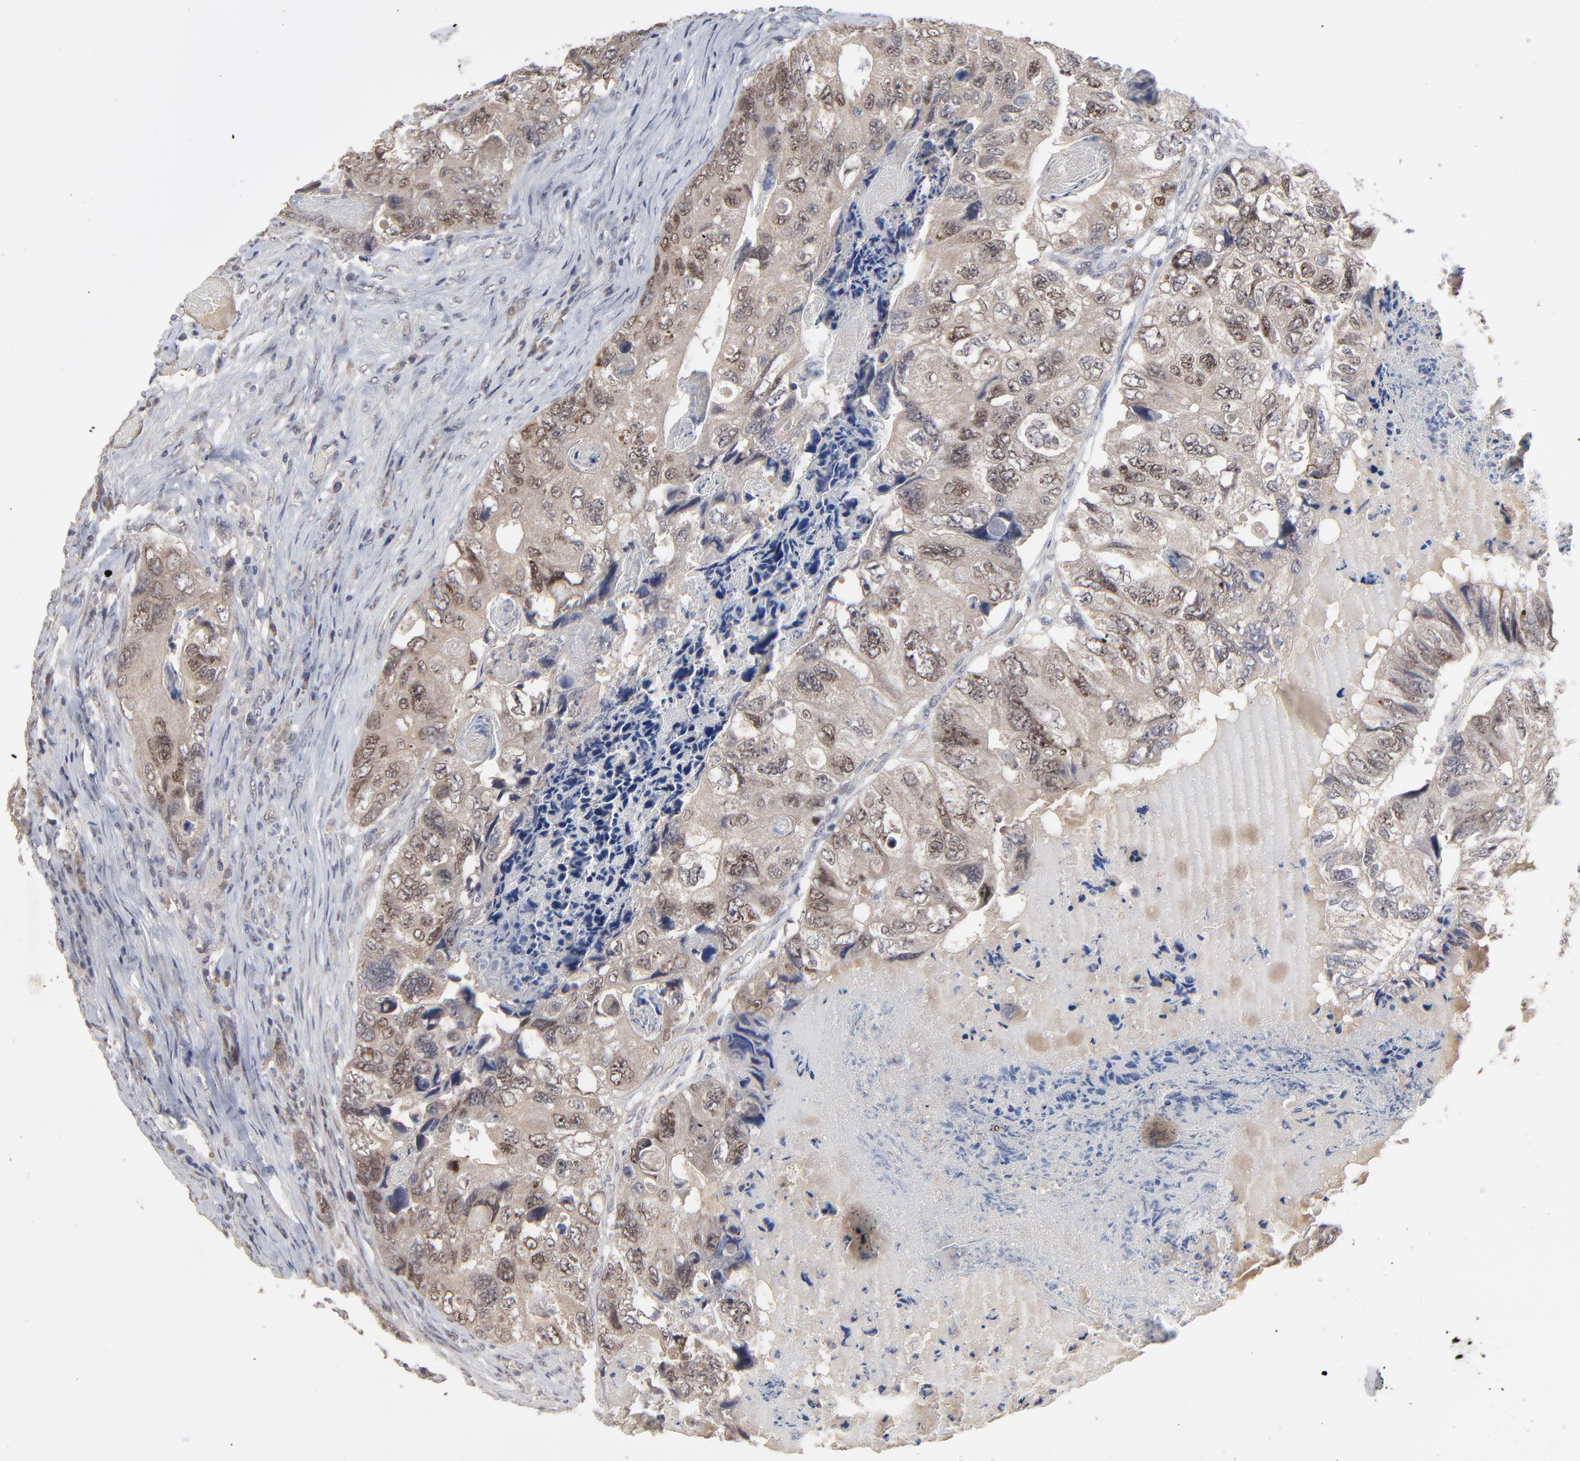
{"staining": {"intensity": "moderate", "quantity": "25%-75%", "location": "cytoplasmic/membranous,nuclear"}, "tissue": "colorectal cancer", "cell_type": "Tumor cells", "image_type": "cancer", "snomed": [{"axis": "morphology", "description": "Adenocarcinoma, NOS"}, {"axis": "topography", "description": "Rectum"}], "caption": "Immunohistochemistry (DAB) staining of adenocarcinoma (colorectal) reveals moderate cytoplasmic/membranous and nuclear protein expression in approximately 25%-75% of tumor cells. Using DAB (3,3'-diaminobenzidine) (brown) and hematoxylin (blue) stains, captured at high magnification using brightfield microscopy.", "gene": "FAM199X", "patient": {"sex": "female", "age": 82}}